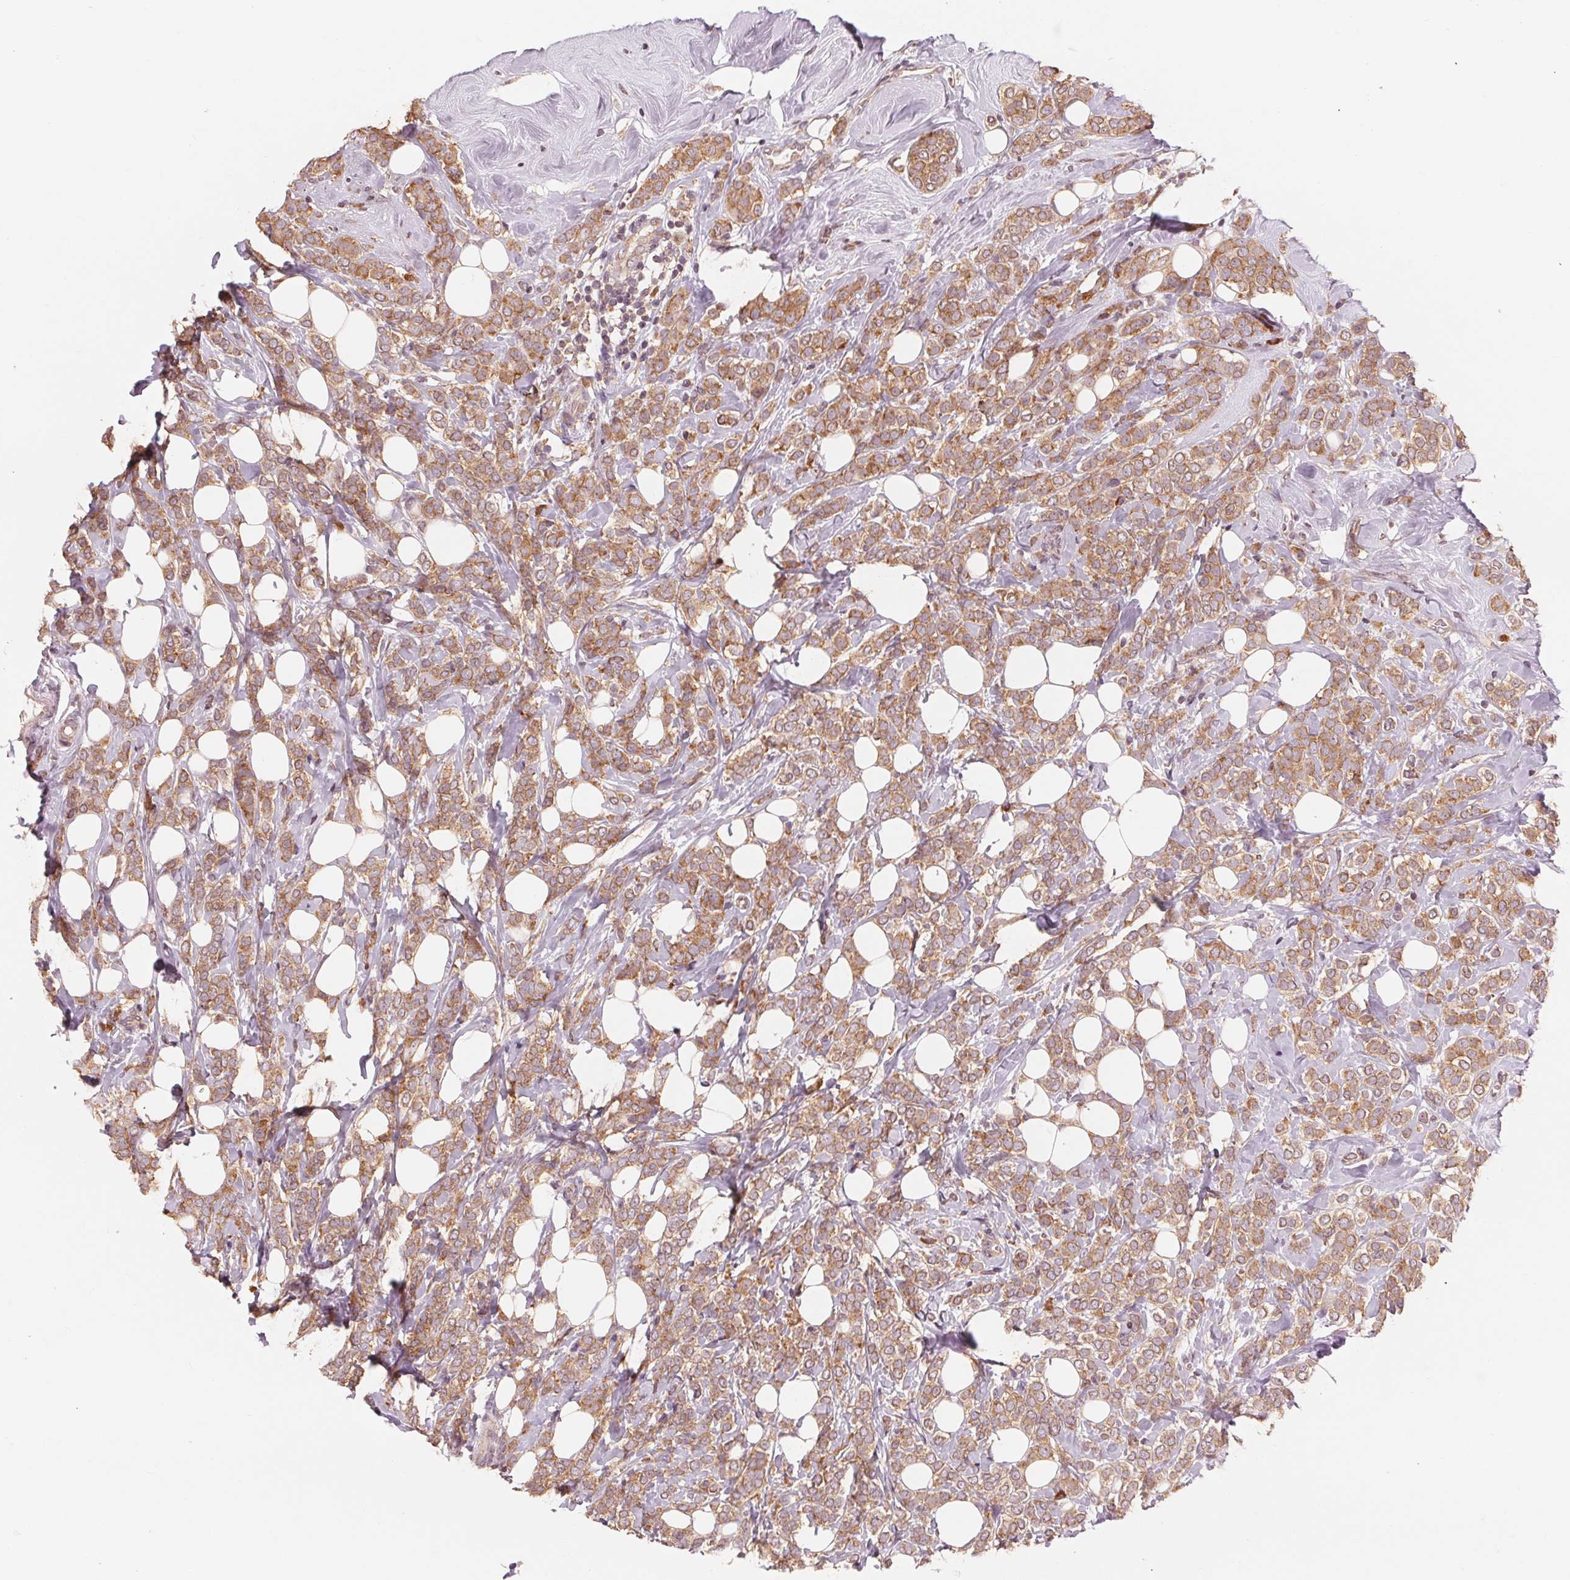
{"staining": {"intensity": "moderate", "quantity": ">75%", "location": "cytoplasmic/membranous"}, "tissue": "breast cancer", "cell_type": "Tumor cells", "image_type": "cancer", "snomed": [{"axis": "morphology", "description": "Lobular carcinoma"}, {"axis": "topography", "description": "Breast"}], "caption": "This image displays immunohistochemistry staining of human breast cancer (lobular carcinoma), with medium moderate cytoplasmic/membranous staining in approximately >75% of tumor cells.", "gene": "GIGYF2", "patient": {"sex": "female", "age": 49}}